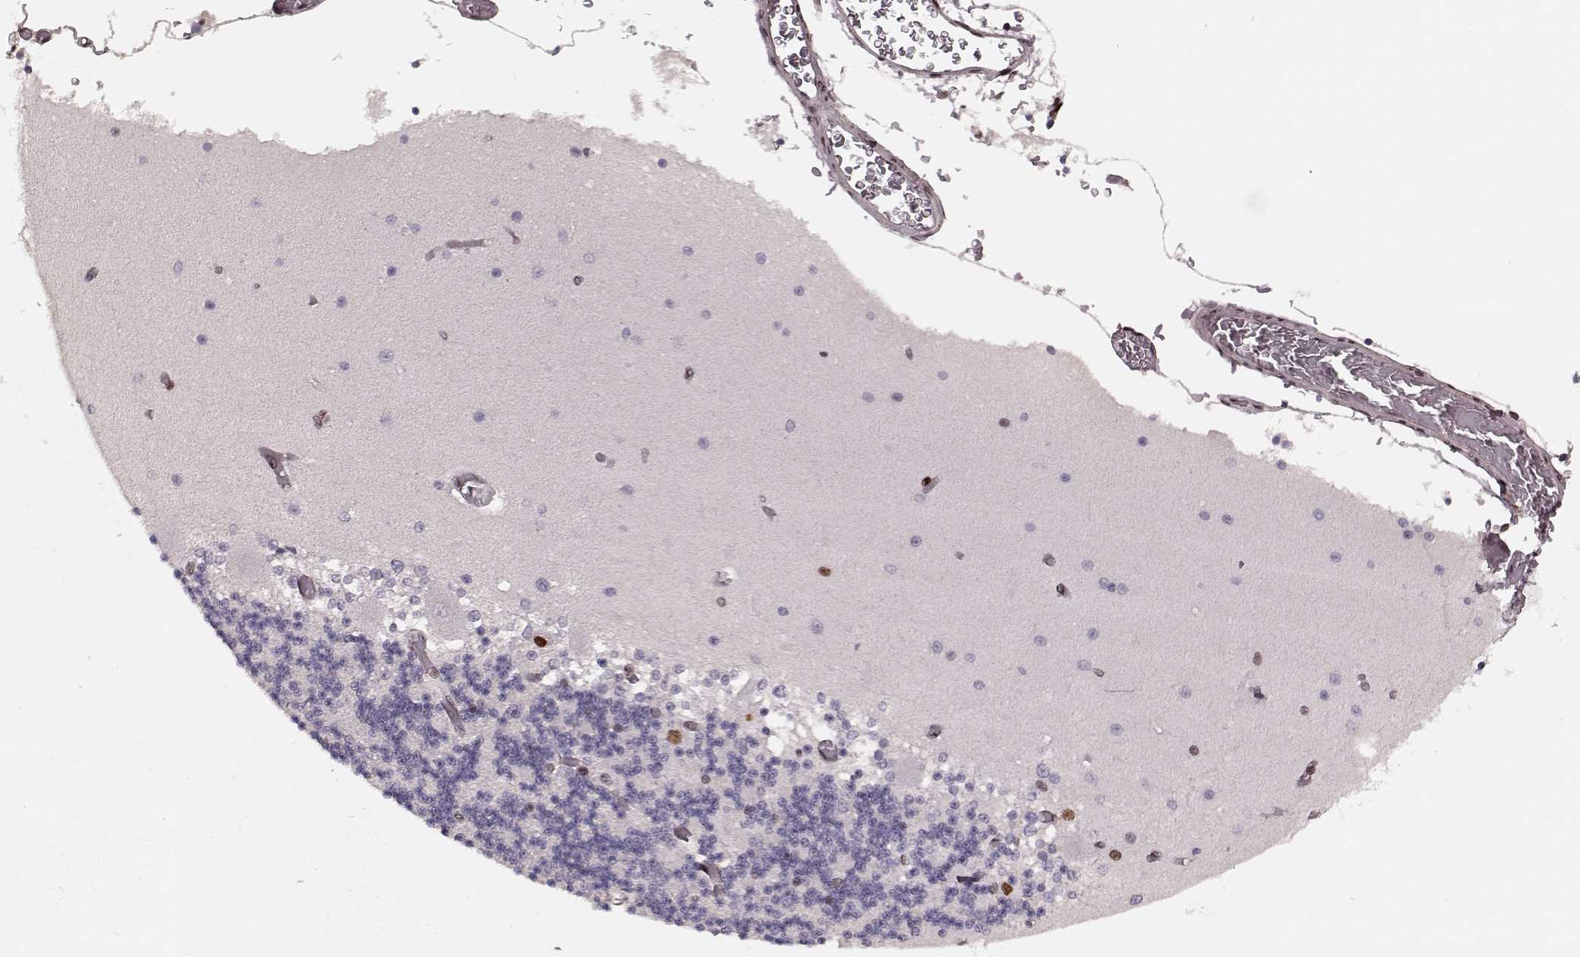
{"staining": {"intensity": "weak", "quantity": ">75%", "location": "nuclear"}, "tissue": "cerebellum", "cell_type": "Cells in granular layer", "image_type": "normal", "snomed": [{"axis": "morphology", "description": "Normal tissue, NOS"}, {"axis": "topography", "description": "Cerebellum"}], "caption": "DAB (3,3'-diaminobenzidine) immunohistochemical staining of benign human cerebellum reveals weak nuclear protein expression in about >75% of cells in granular layer. (IHC, brightfield microscopy, high magnification).", "gene": "NR2C1", "patient": {"sex": "female", "age": 28}}